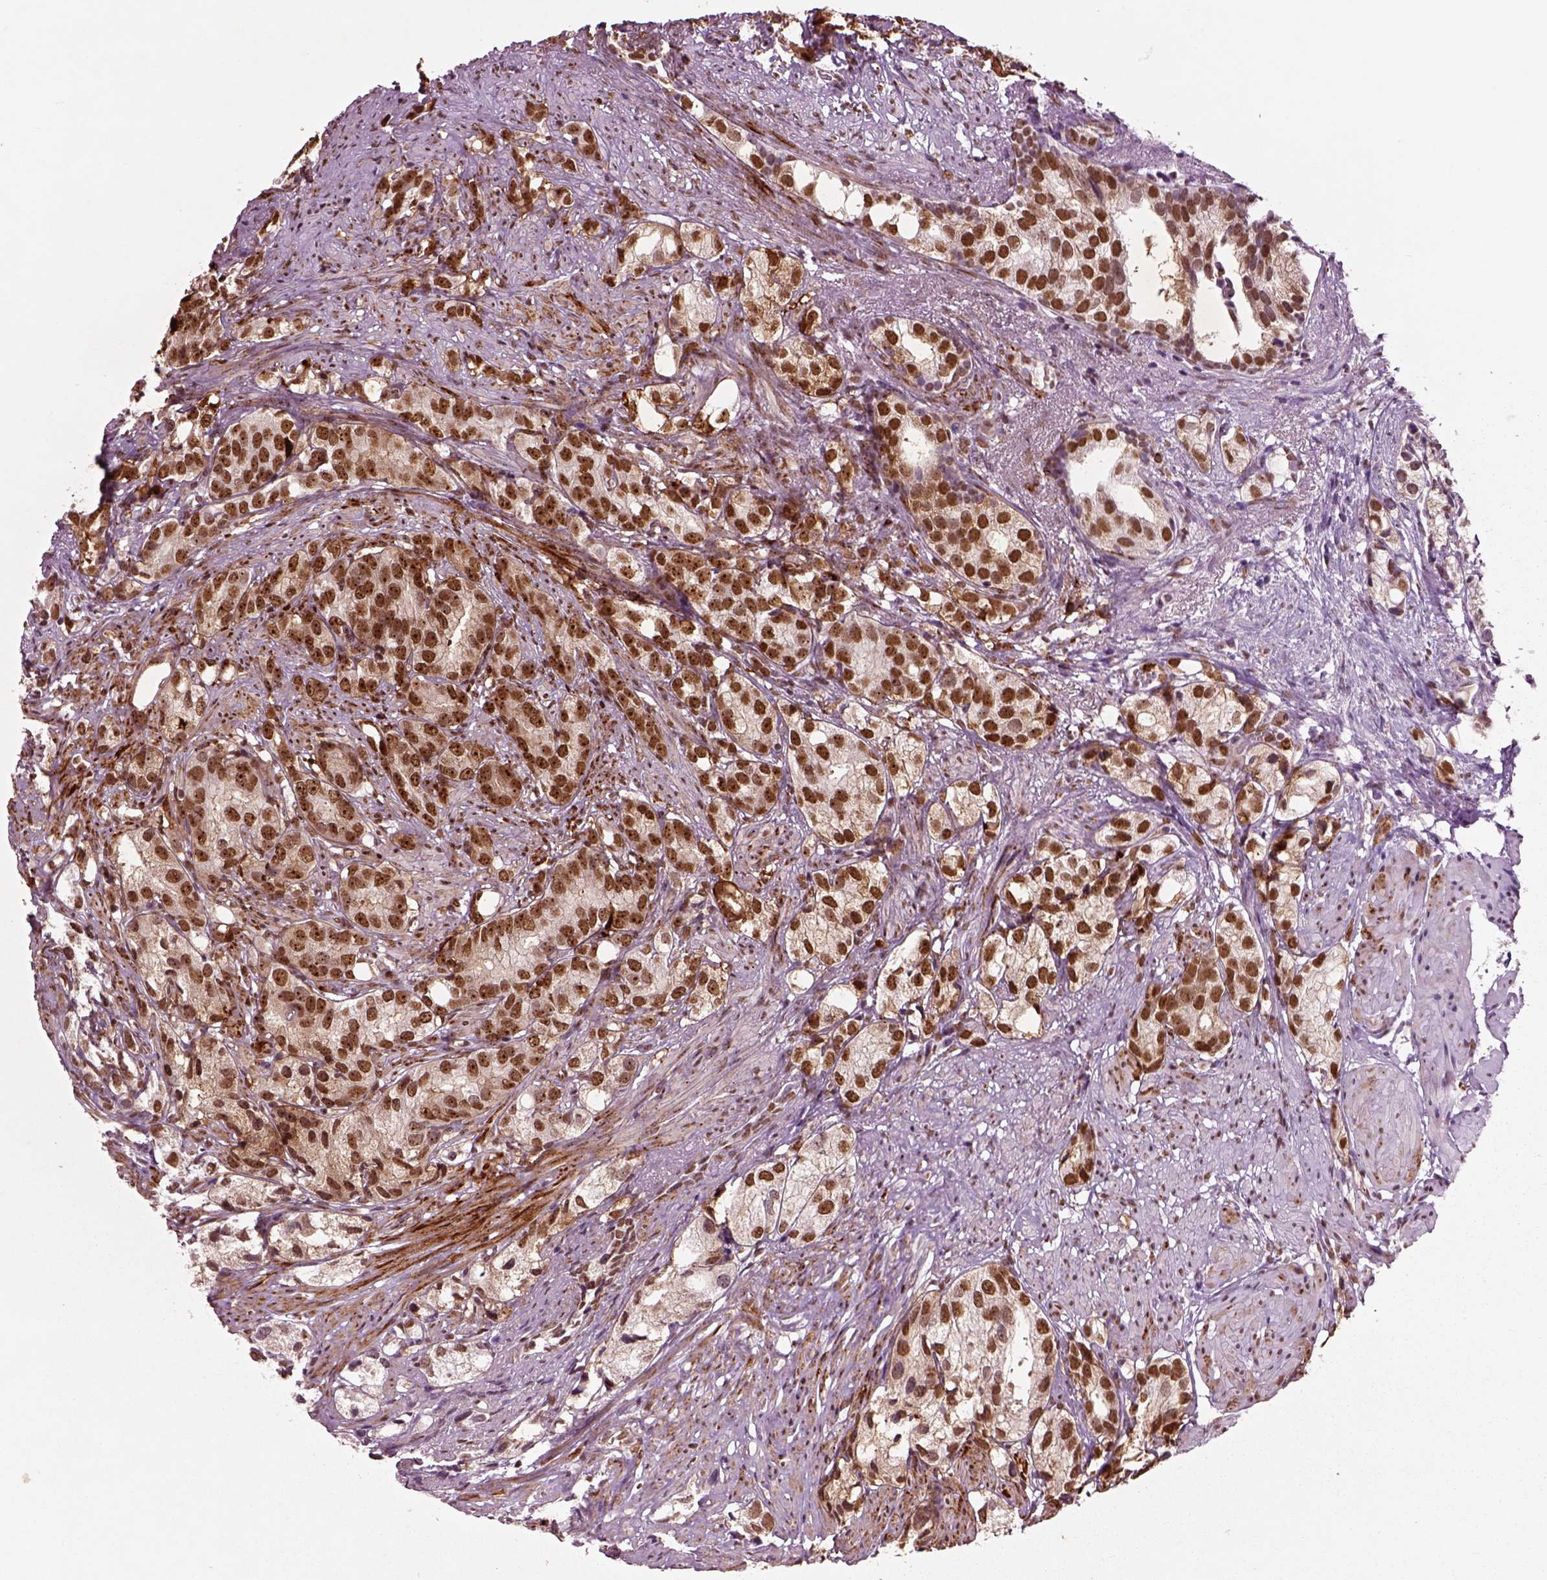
{"staining": {"intensity": "moderate", "quantity": ">75%", "location": "nuclear"}, "tissue": "prostate cancer", "cell_type": "Tumor cells", "image_type": "cancer", "snomed": [{"axis": "morphology", "description": "Adenocarcinoma, High grade"}, {"axis": "topography", "description": "Prostate"}], "caption": "This is an image of IHC staining of prostate cancer, which shows moderate expression in the nuclear of tumor cells.", "gene": "DDX3X", "patient": {"sex": "male", "age": 82}}